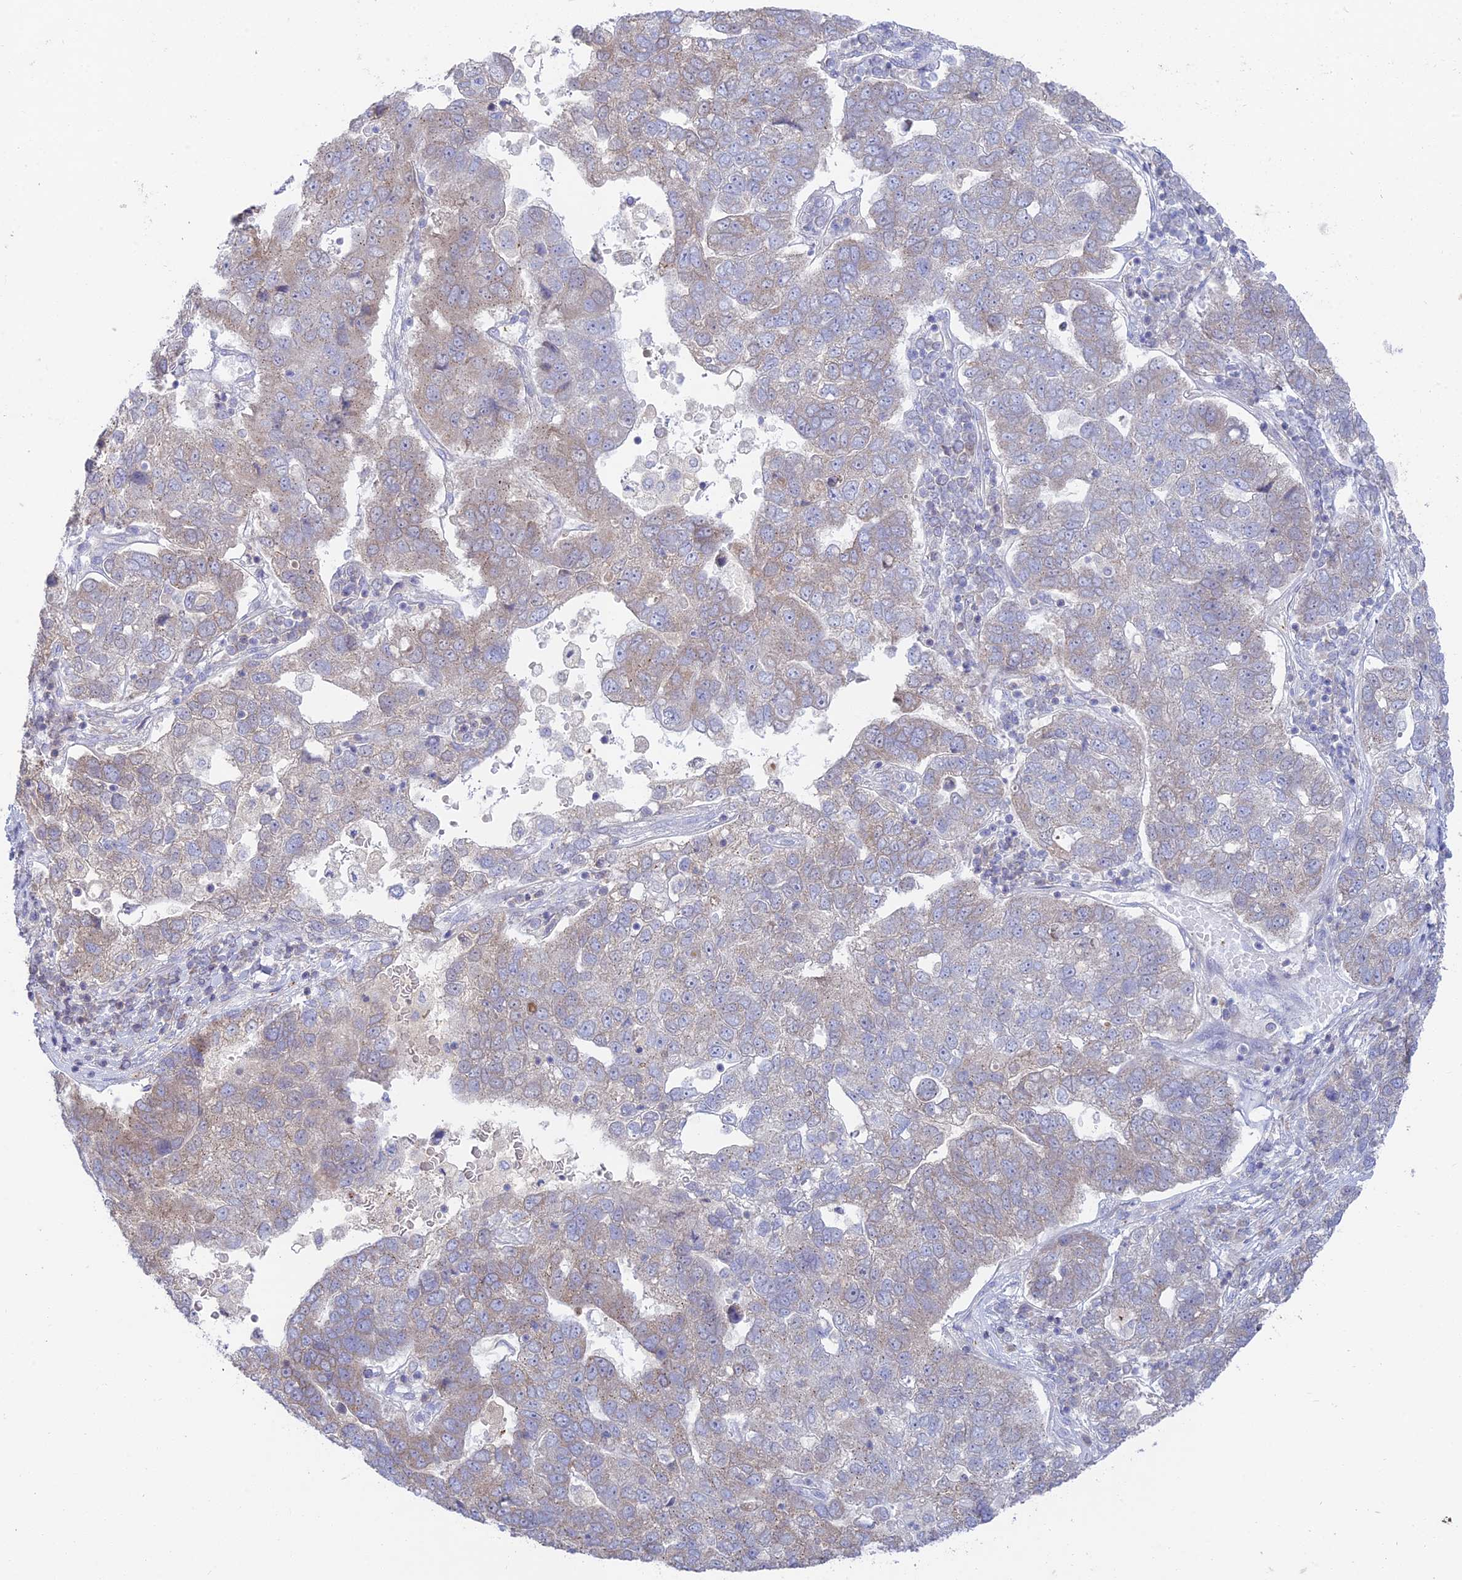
{"staining": {"intensity": "weak", "quantity": "<25%", "location": "cytoplasmic/membranous"}, "tissue": "pancreatic cancer", "cell_type": "Tumor cells", "image_type": "cancer", "snomed": [{"axis": "morphology", "description": "Adenocarcinoma, NOS"}, {"axis": "topography", "description": "Pancreas"}], "caption": "DAB (3,3'-diaminobenzidine) immunohistochemical staining of human pancreatic adenocarcinoma displays no significant positivity in tumor cells. The staining is performed using DAB (3,3'-diaminobenzidine) brown chromogen with nuclei counter-stained in using hematoxylin.", "gene": "TMEM40", "patient": {"sex": "female", "age": 61}}